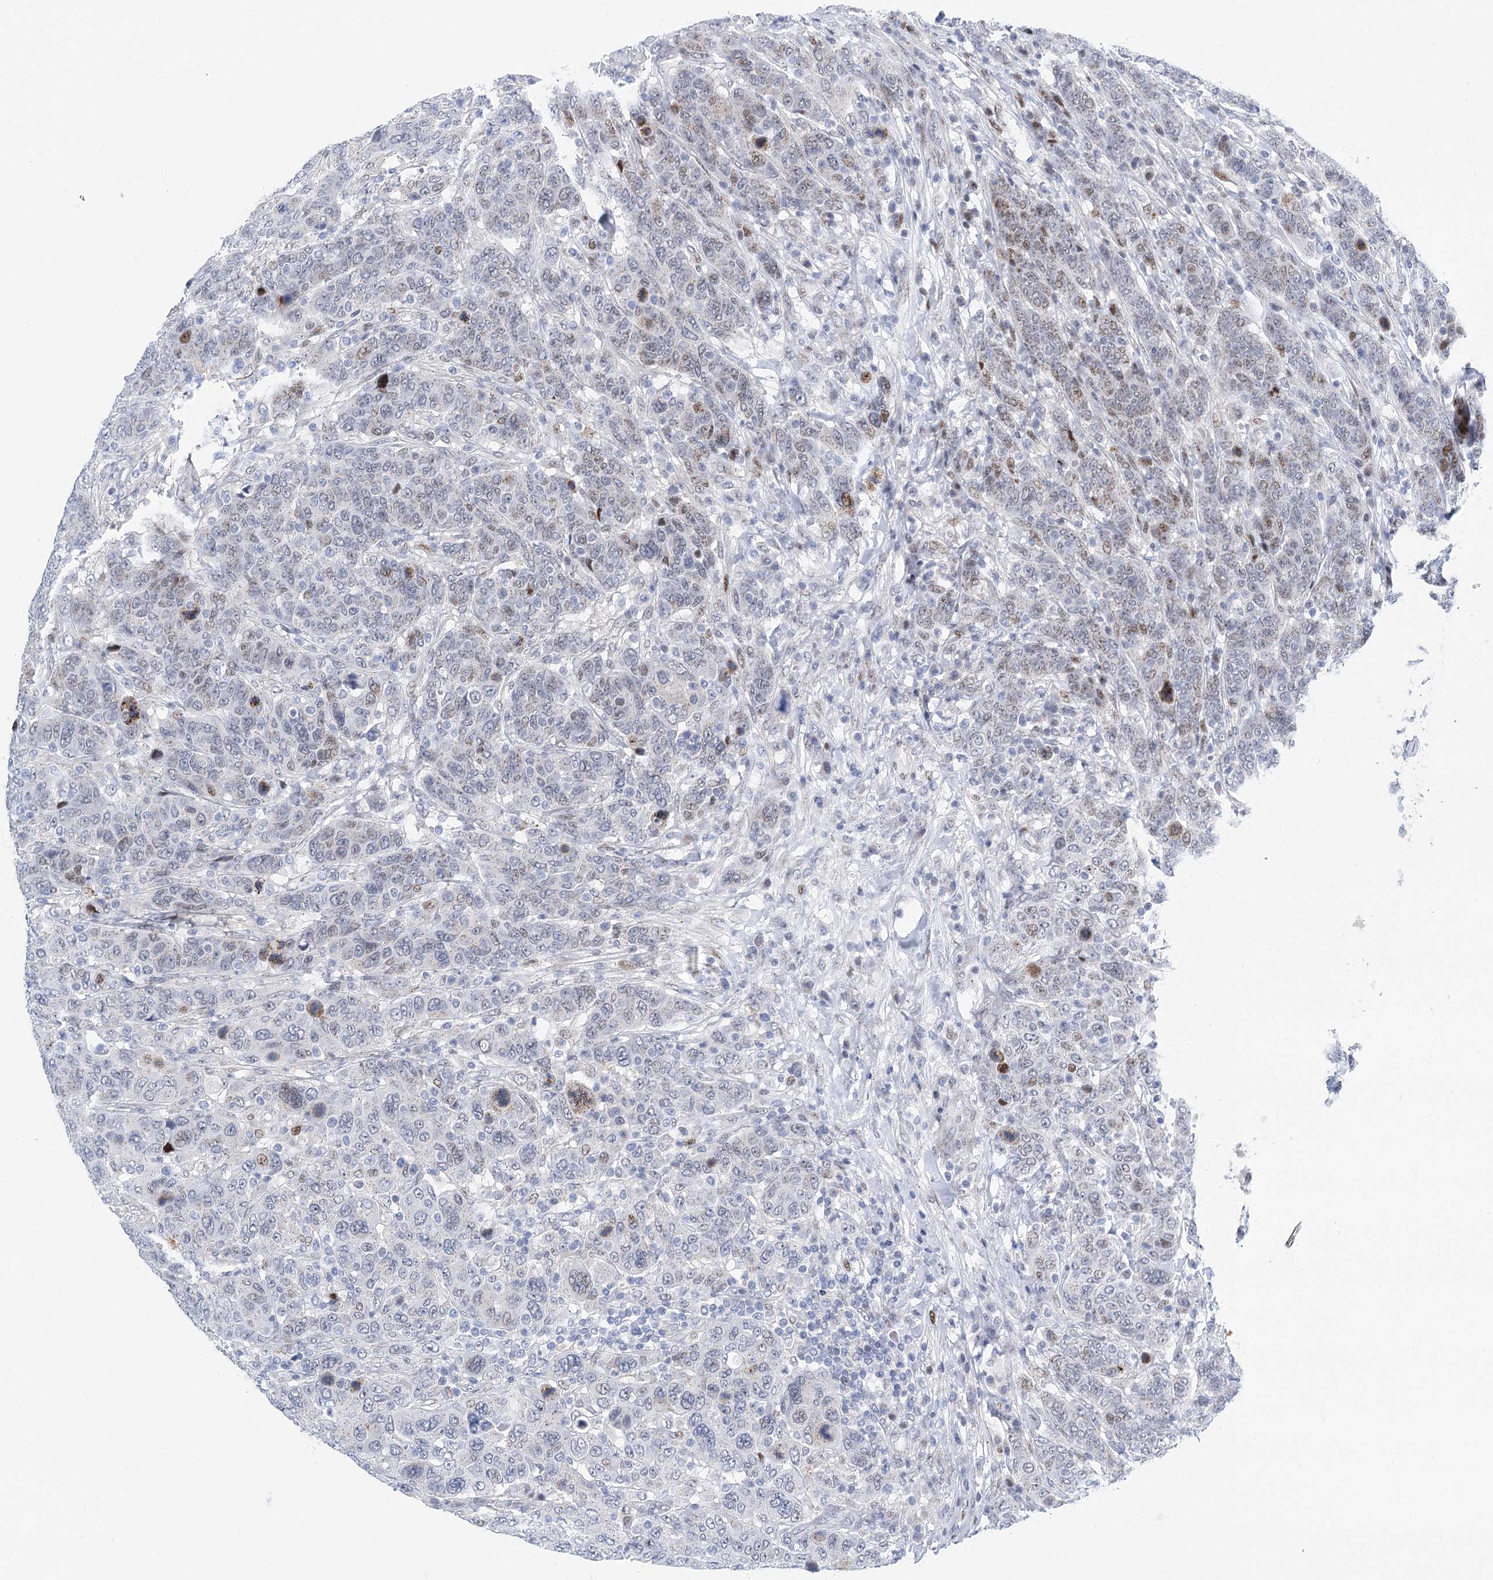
{"staining": {"intensity": "weak", "quantity": "<25%", "location": "nuclear"}, "tissue": "breast cancer", "cell_type": "Tumor cells", "image_type": "cancer", "snomed": [{"axis": "morphology", "description": "Duct carcinoma"}, {"axis": "topography", "description": "Breast"}], "caption": "The immunohistochemistry micrograph has no significant expression in tumor cells of breast invasive ductal carcinoma tissue.", "gene": "CAMTA1", "patient": {"sex": "female", "age": 37}}